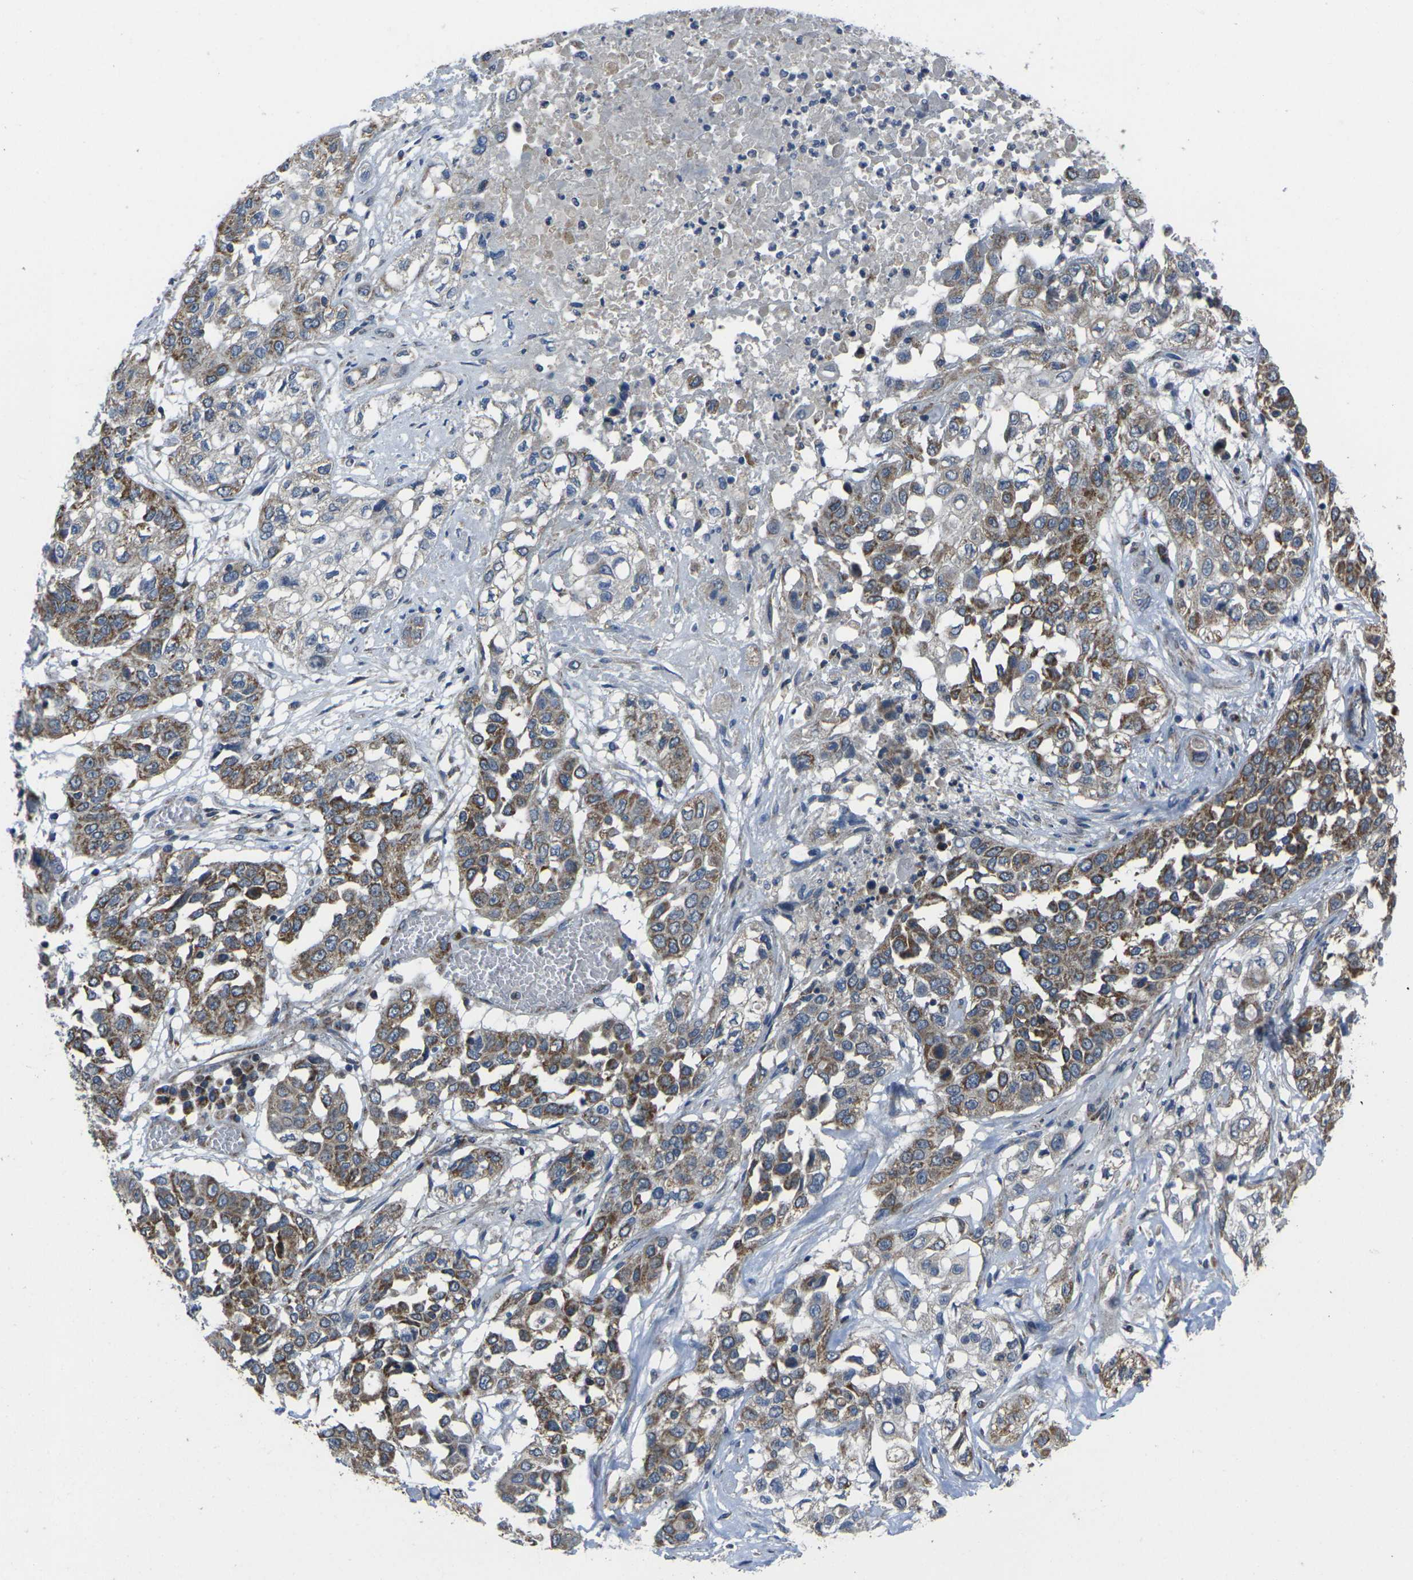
{"staining": {"intensity": "moderate", "quantity": ">75%", "location": "cytoplasmic/membranous"}, "tissue": "lung cancer", "cell_type": "Tumor cells", "image_type": "cancer", "snomed": [{"axis": "morphology", "description": "Squamous cell carcinoma, NOS"}, {"axis": "topography", "description": "Lung"}], "caption": "Lung cancer (squamous cell carcinoma) was stained to show a protein in brown. There is medium levels of moderate cytoplasmic/membranous expression in about >75% of tumor cells. (IHC, brightfield microscopy, high magnification).", "gene": "TMEM120B", "patient": {"sex": "male", "age": 71}}